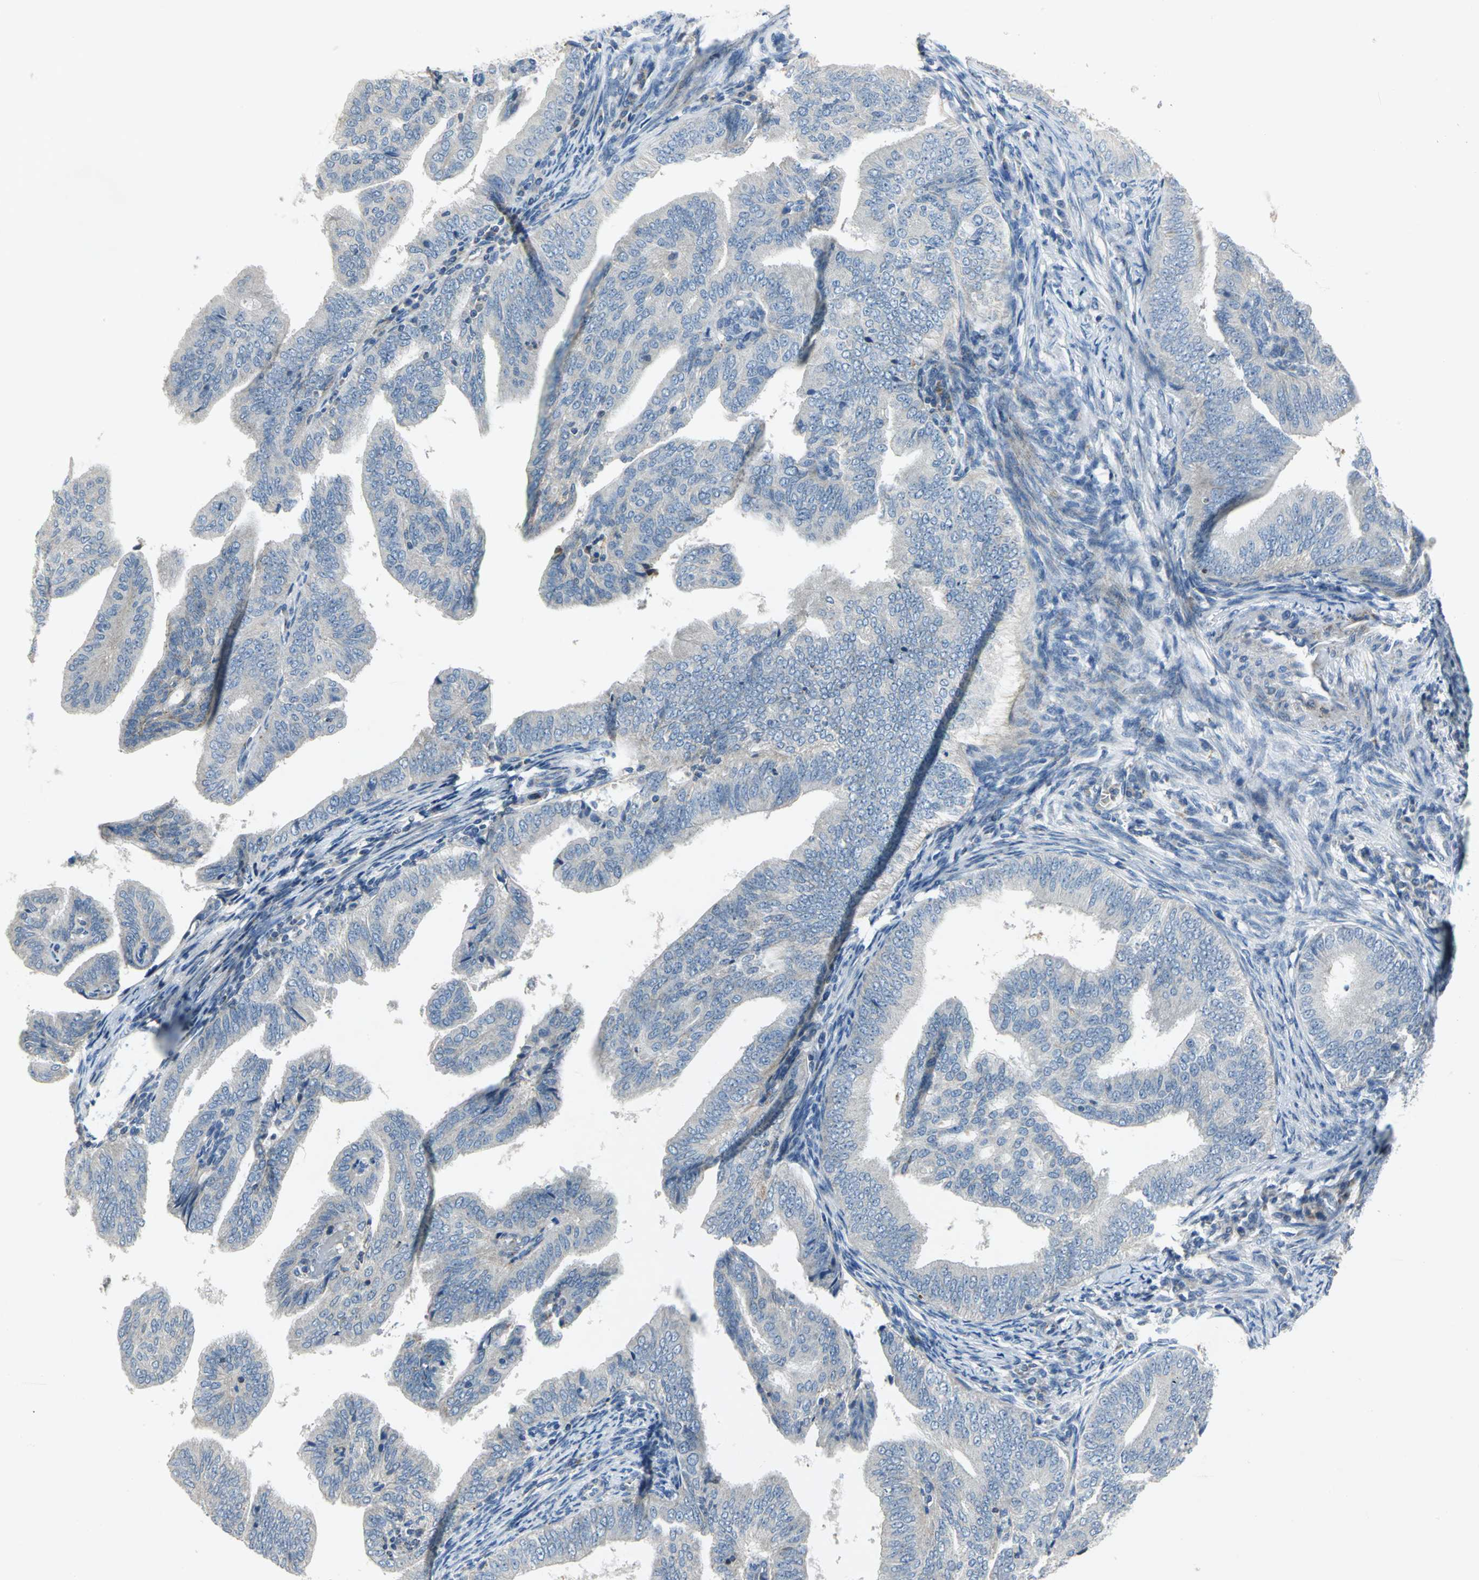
{"staining": {"intensity": "weak", "quantity": "25%-75%", "location": "cytoplasmic/membranous"}, "tissue": "endometrial cancer", "cell_type": "Tumor cells", "image_type": "cancer", "snomed": [{"axis": "morphology", "description": "Adenocarcinoma, NOS"}, {"axis": "topography", "description": "Endometrium"}], "caption": "A brown stain highlights weak cytoplasmic/membranous staining of a protein in endometrial cancer tumor cells.", "gene": "SPPL2B", "patient": {"sex": "female", "age": 58}}